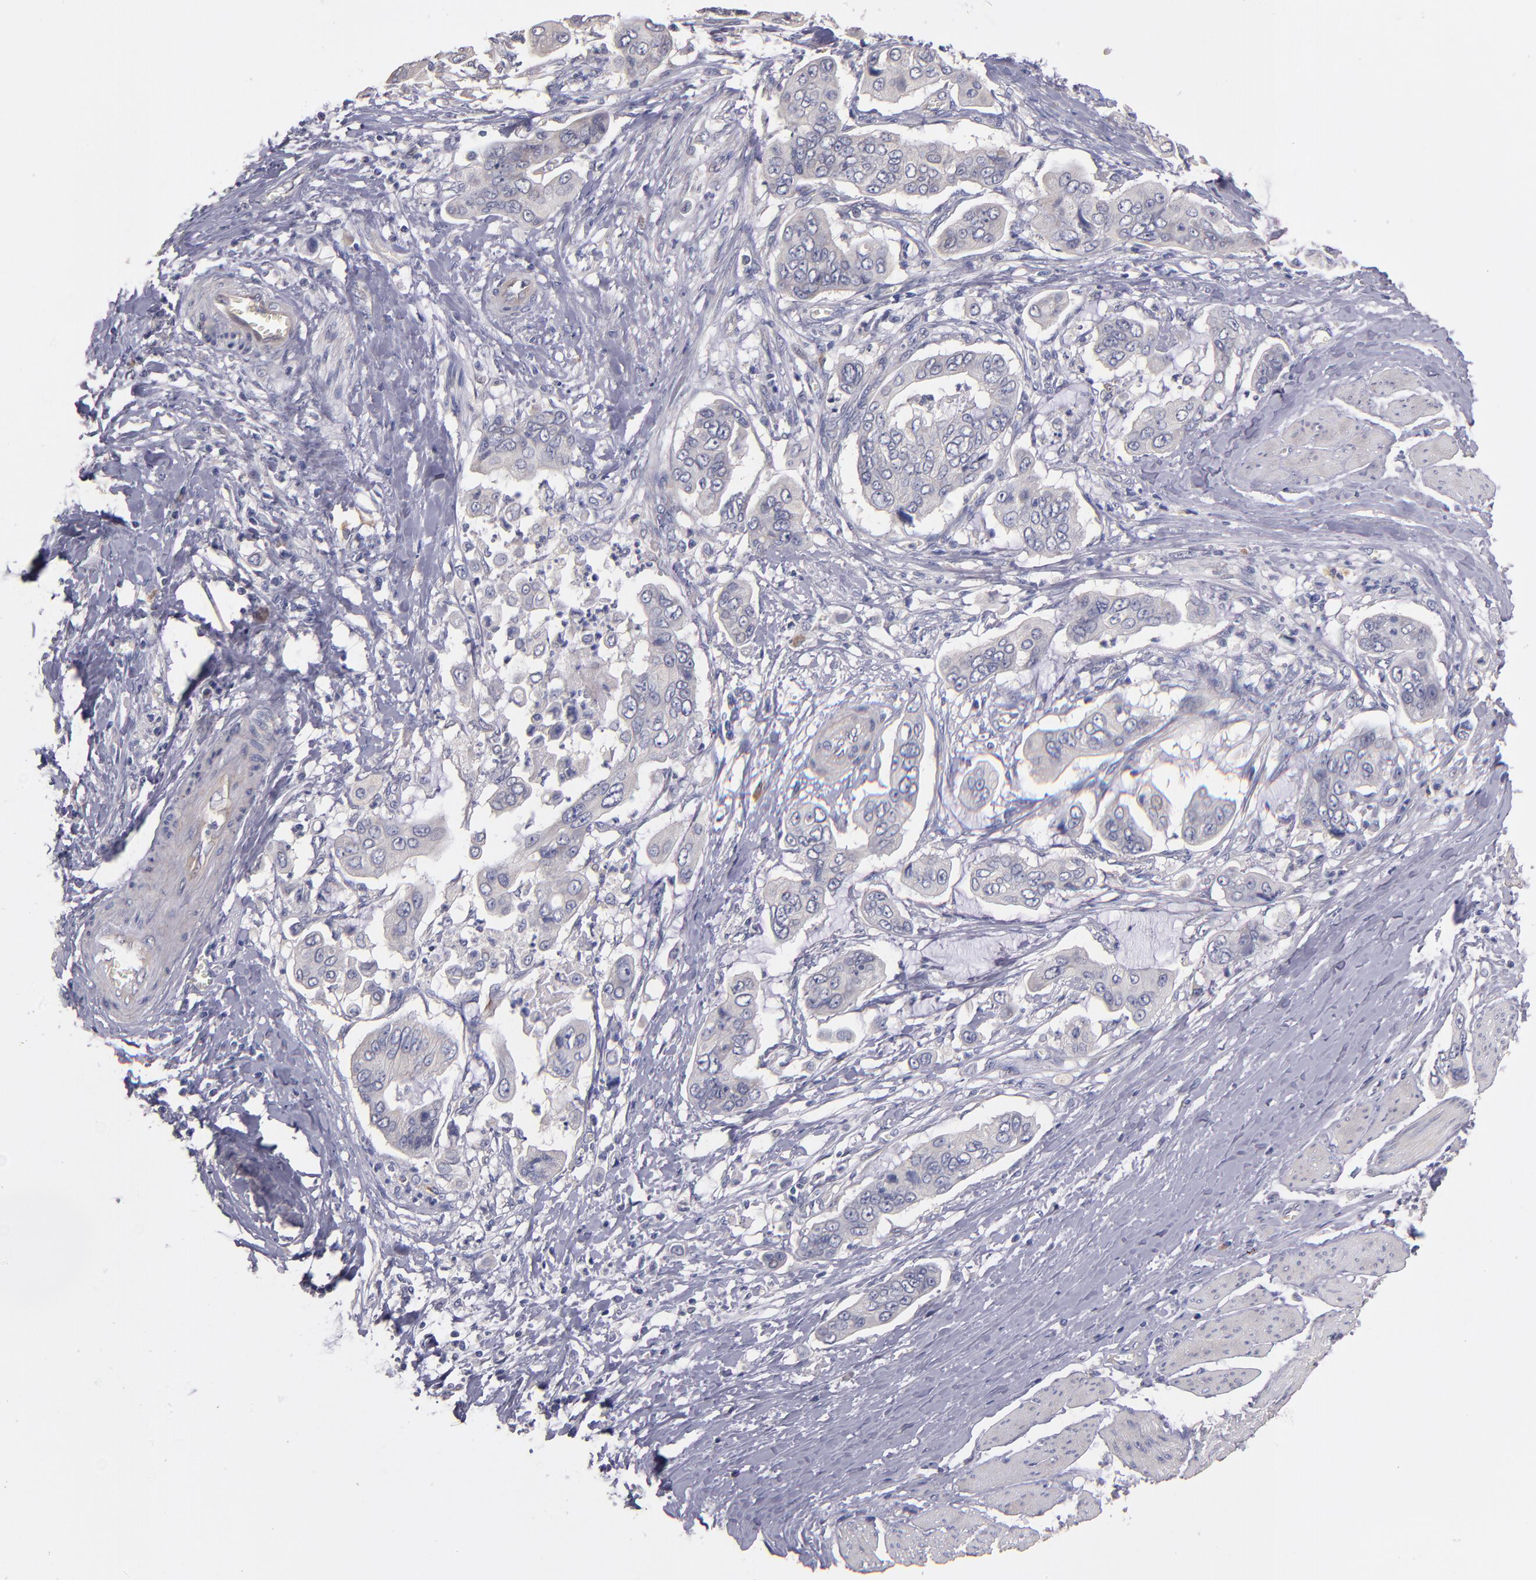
{"staining": {"intensity": "weak", "quantity": "25%-75%", "location": "cytoplasmic/membranous"}, "tissue": "stomach cancer", "cell_type": "Tumor cells", "image_type": "cancer", "snomed": [{"axis": "morphology", "description": "Adenocarcinoma, NOS"}, {"axis": "topography", "description": "Stomach, upper"}], "caption": "Stomach cancer (adenocarcinoma) tissue reveals weak cytoplasmic/membranous expression in about 25%-75% of tumor cells, visualized by immunohistochemistry.", "gene": "MAGEE1", "patient": {"sex": "male", "age": 80}}